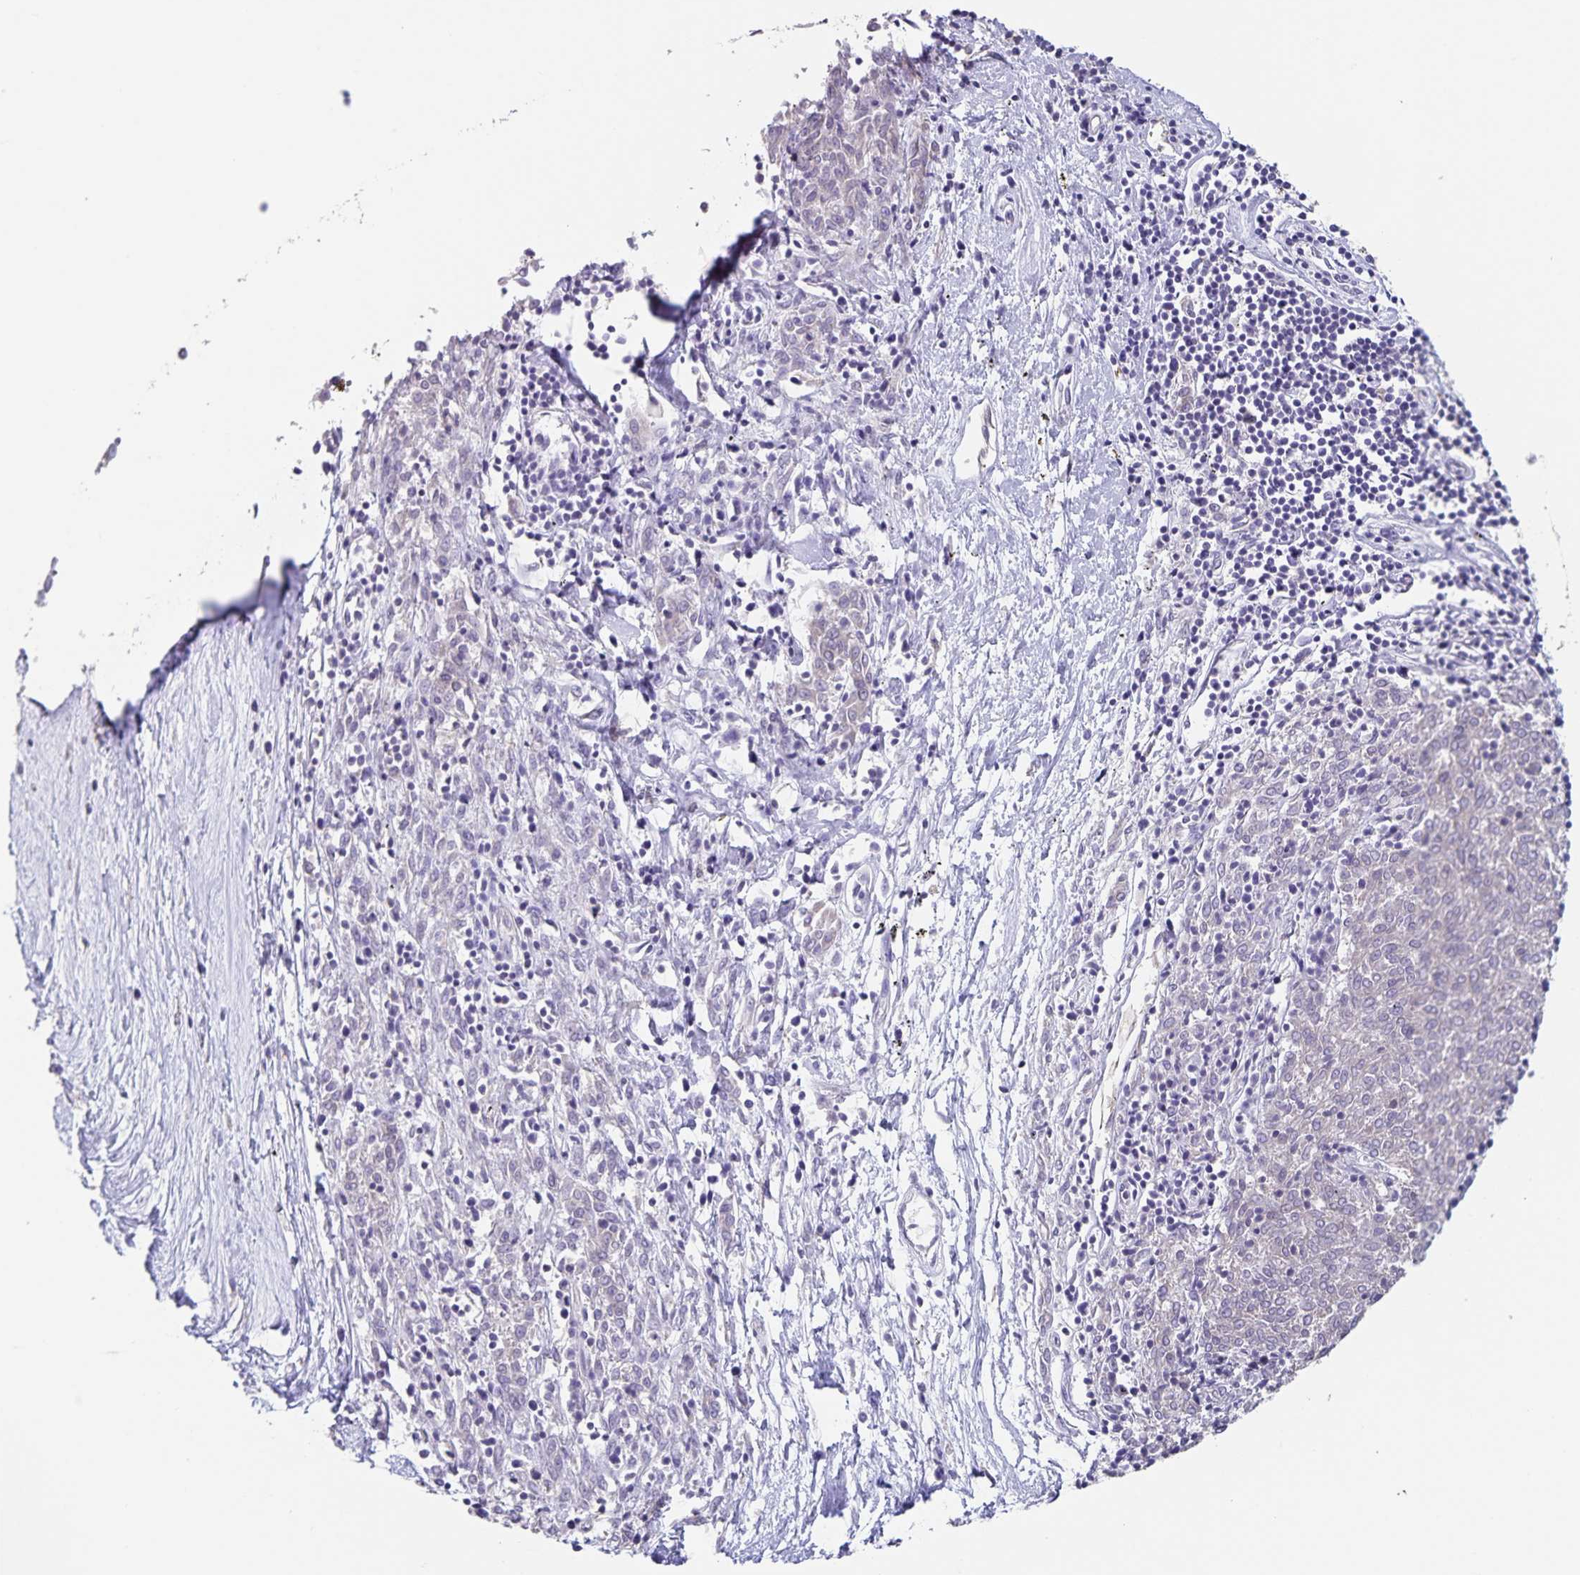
{"staining": {"intensity": "negative", "quantity": "none", "location": "none"}, "tissue": "melanoma", "cell_type": "Tumor cells", "image_type": "cancer", "snomed": [{"axis": "morphology", "description": "Malignant melanoma, NOS"}, {"axis": "topography", "description": "Skin"}], "caption": "An IHC micrograph of malignant melanoma is shown. There is no staining in tumor cells of malignant melanoma.", "gene": "SYNM", "patient": {"sex": "female", "age": 72}}